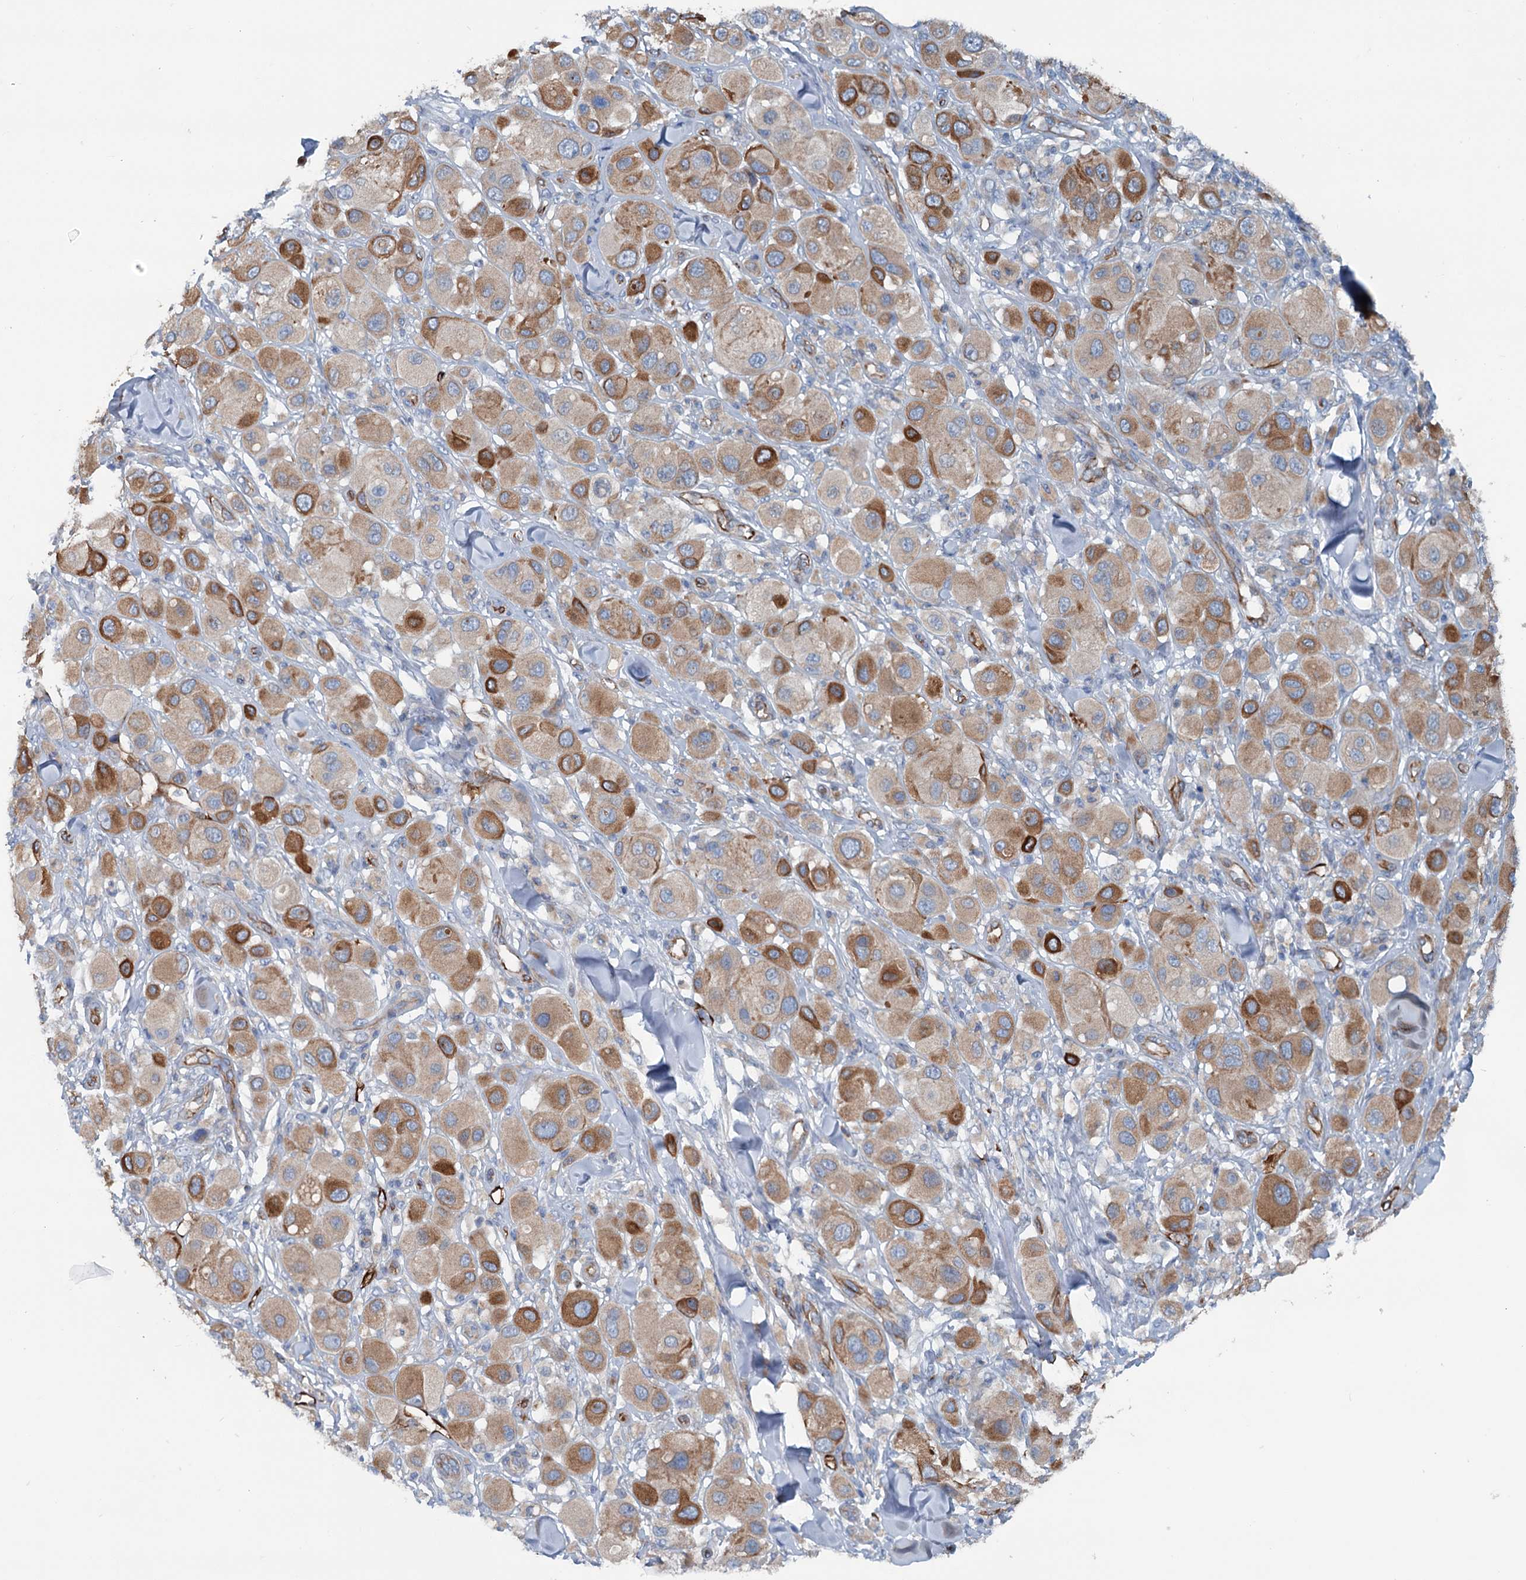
{"staining": {"intensity": "moderate", "quantity": ">75%", "location": "cytoplasmic/membranous"}, "tissue": "melanoma", "cell_type": "Tumor cells", "image_type": "cancer", "snomed": [{"axis": "morphology", "description": "Malignant melanoma, Metastatic site"}, {"axis": "topography", "description": "Skin"}], "caption": "Malignant melanoma (metastatic site) tissue shows moderate cytoplasmic/membranous expression in approximately >75% of tumor cells", "gene": "CALCOCO1", "patient": {"sex": "male", "age": 41}}